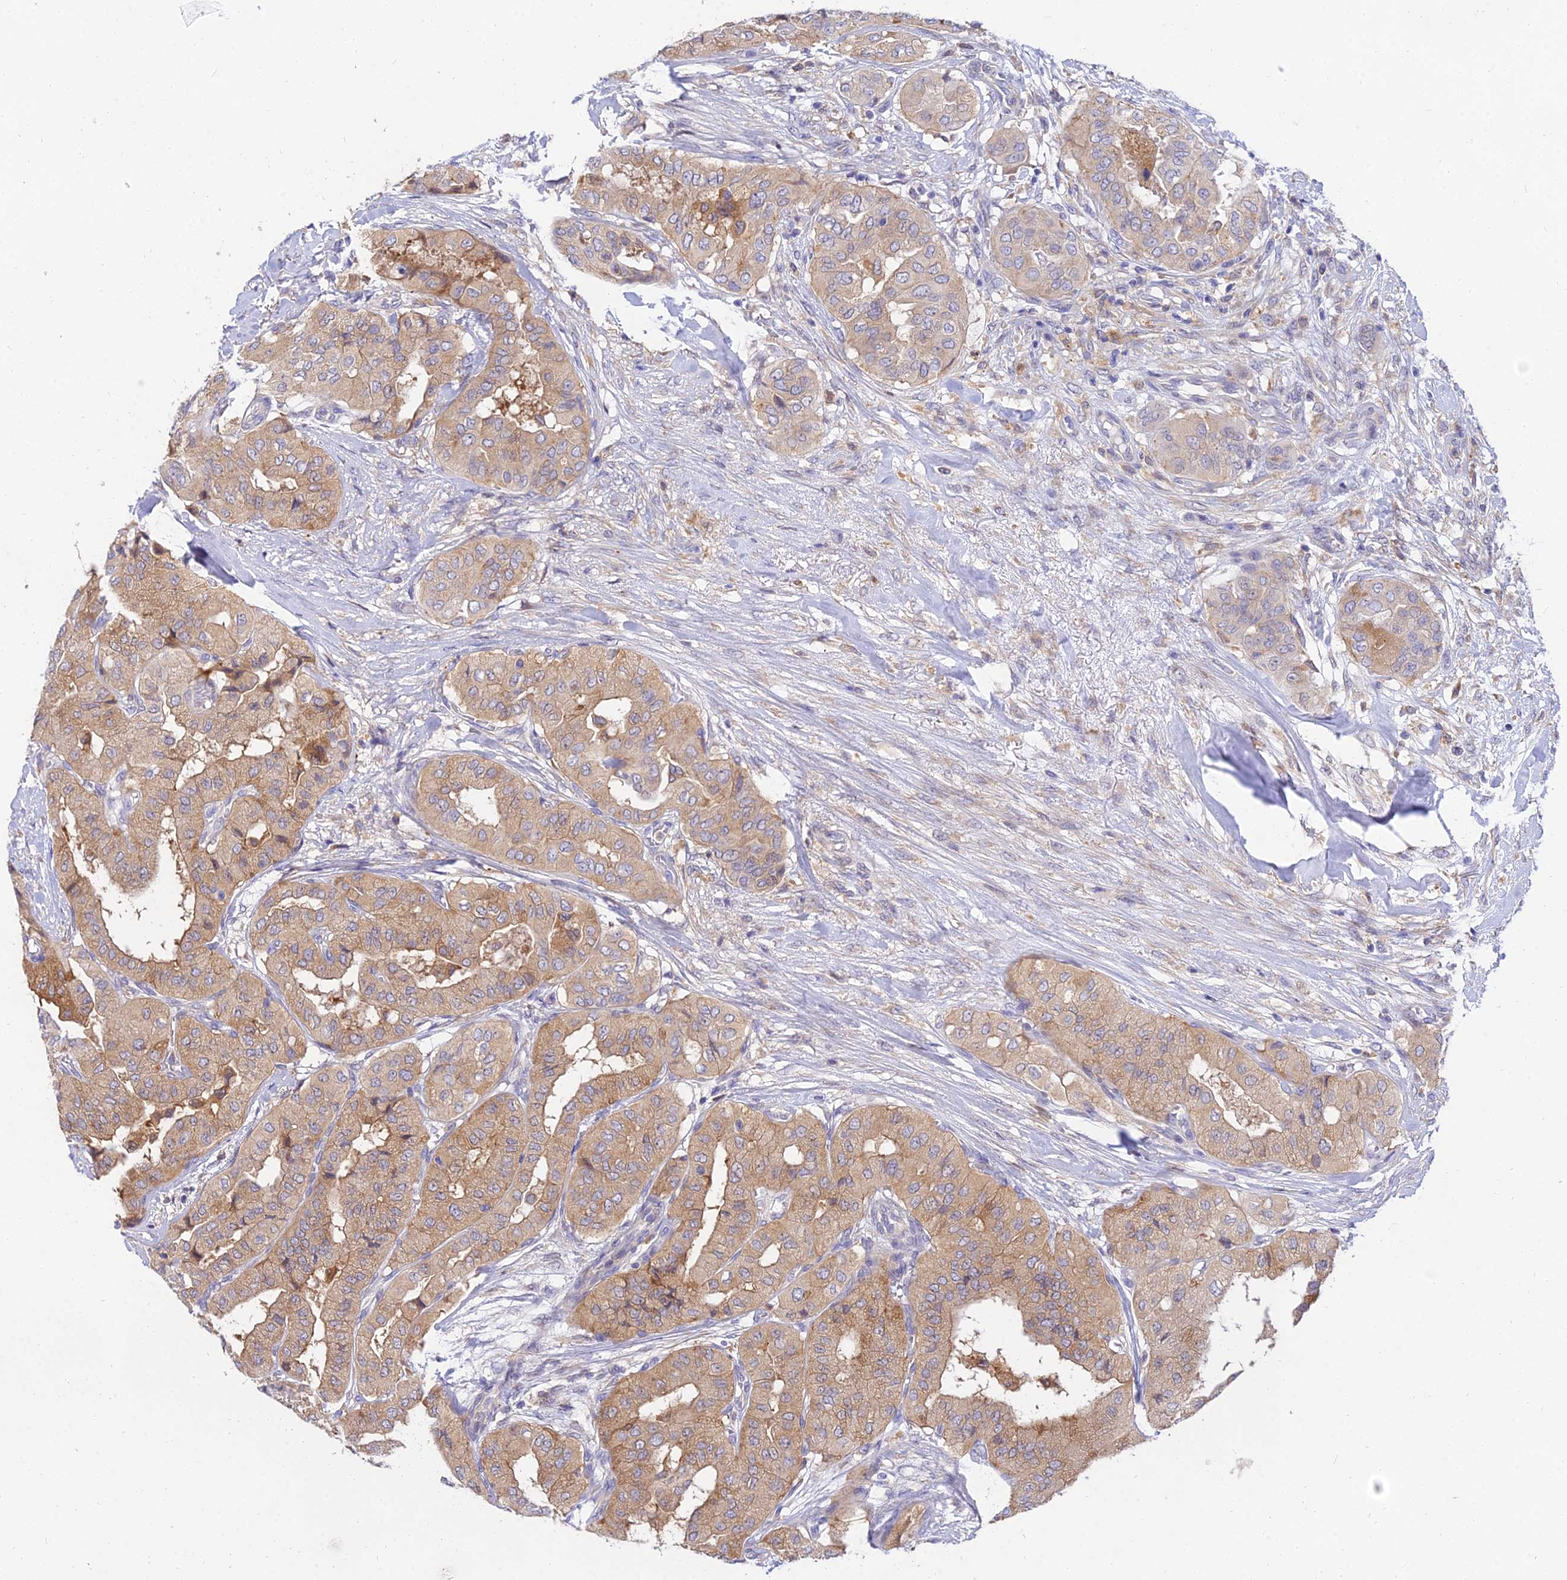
{"staining": {"intensity": "weak", "quantity": "25%-75%", "location": "cytoplasmic/membranous"}, "tissue": "thyroid cancer", "cell_type": "Tumor cells", "image_type": "cancer", "snomed": [{"axis": "morphology", "description": "Papillary adenocarcinoma, NOS"}, {"axis": "topography", "description": "Thyroid gland"}], "caption": "High-power microscopy captured an immunohistochemistry histopathology image of thyroid cancer, revealing weak cytoplasmic/membranous positivity in about 25%-75% of tumor cells. (Brightfield microscopy of DAB IHC at high magnification).", "gene": "ARL8B", "patient": {"sex": "female", "age": 59}}